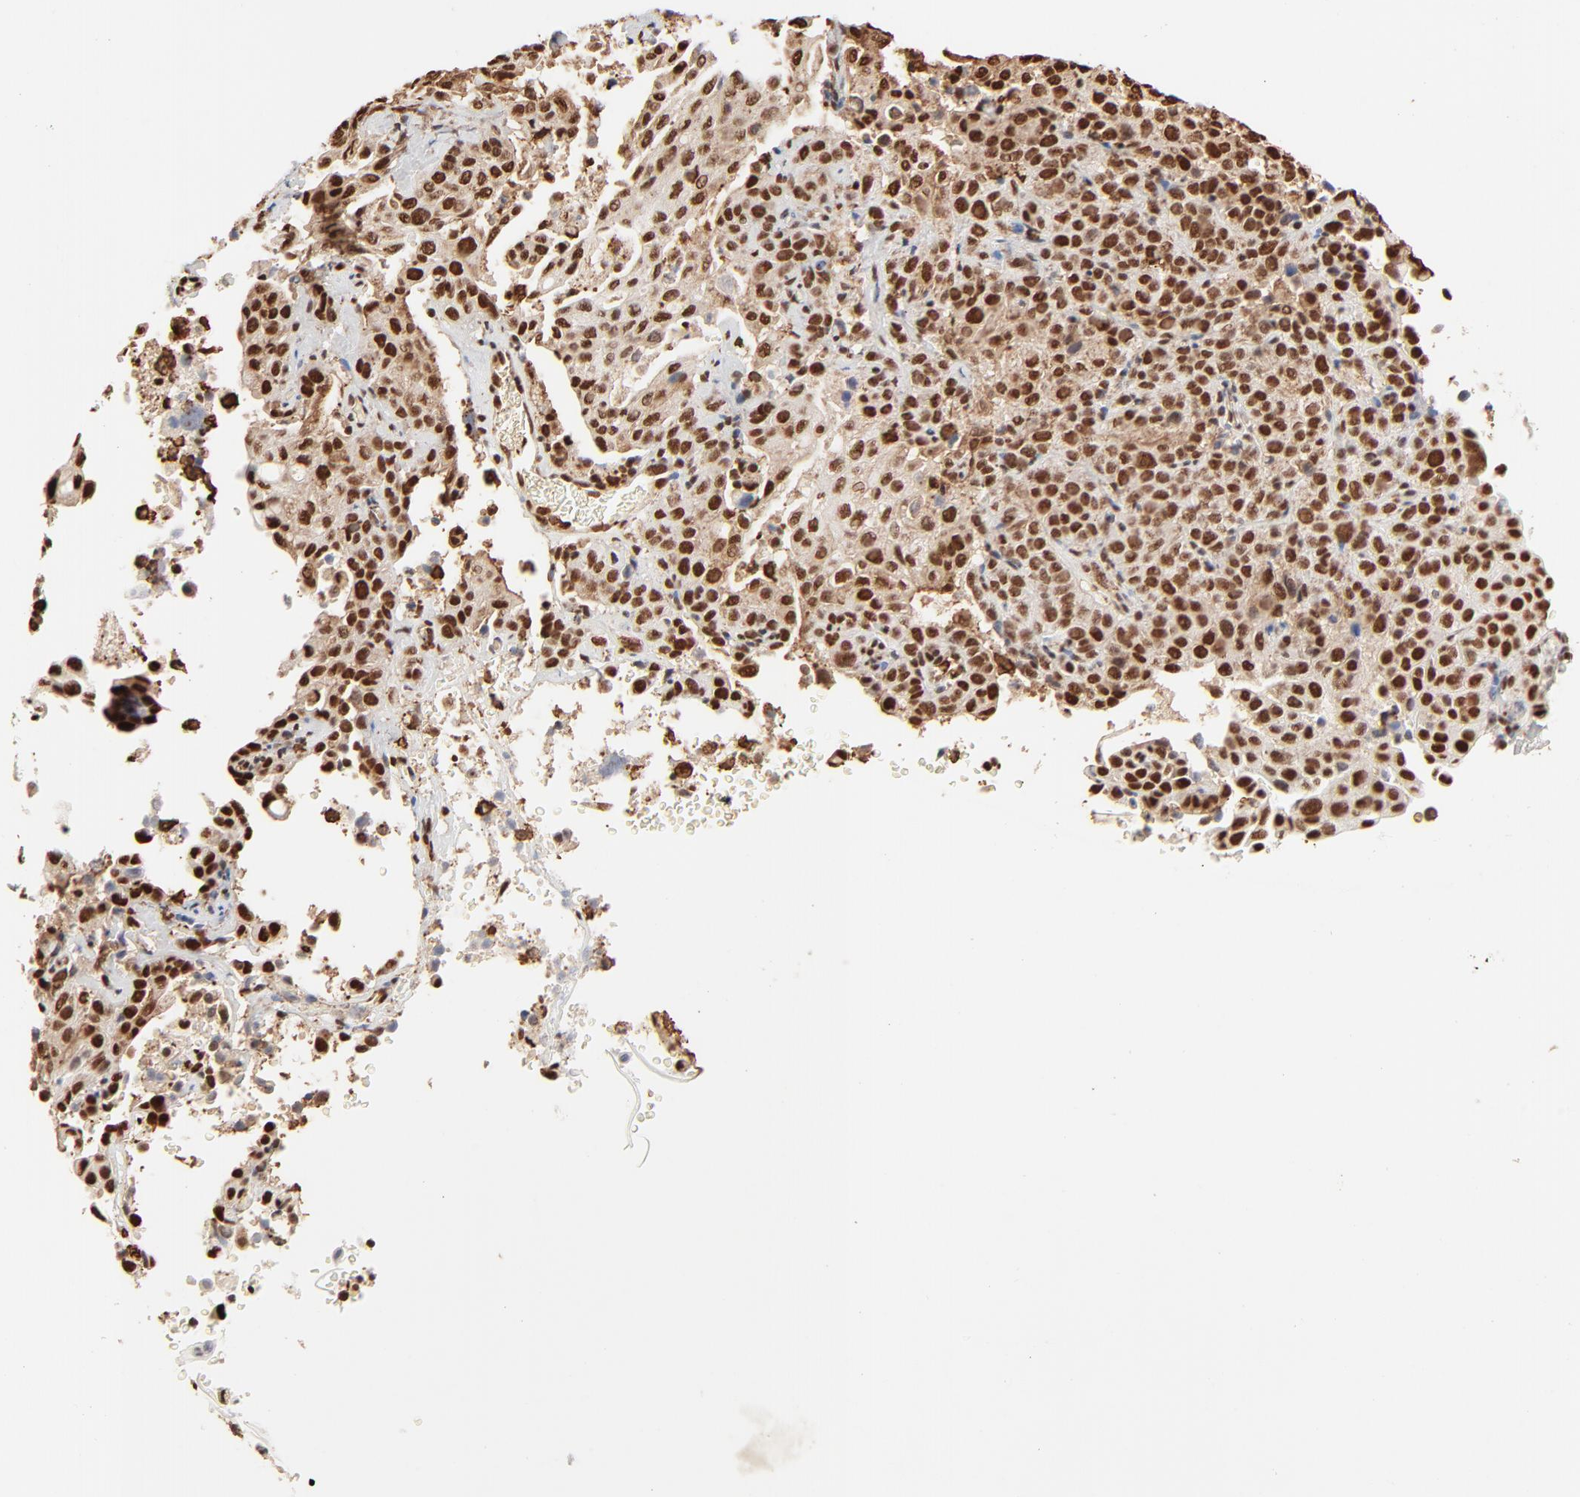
{"staining": {"intensity": "strong", "quantity": ">75%", "location": "nuclear"}, "tissue": "cervical cancer", "cell_type": "Tumor cells", "image_type": "cancer", "snomed": [{"axis": "morphology", "description": "Squamous cell carcinoma, NOS"}, {"axis": "topography", "description": "Cervix"}], "caption": "Cervical squamous cell carcinoma stained with a brown dye exhibits strong nuclear positive positivity in approximately >75% of tumor cells.", "gene": "FAM50A", "patient": {"sex": "female", "age": 41}}